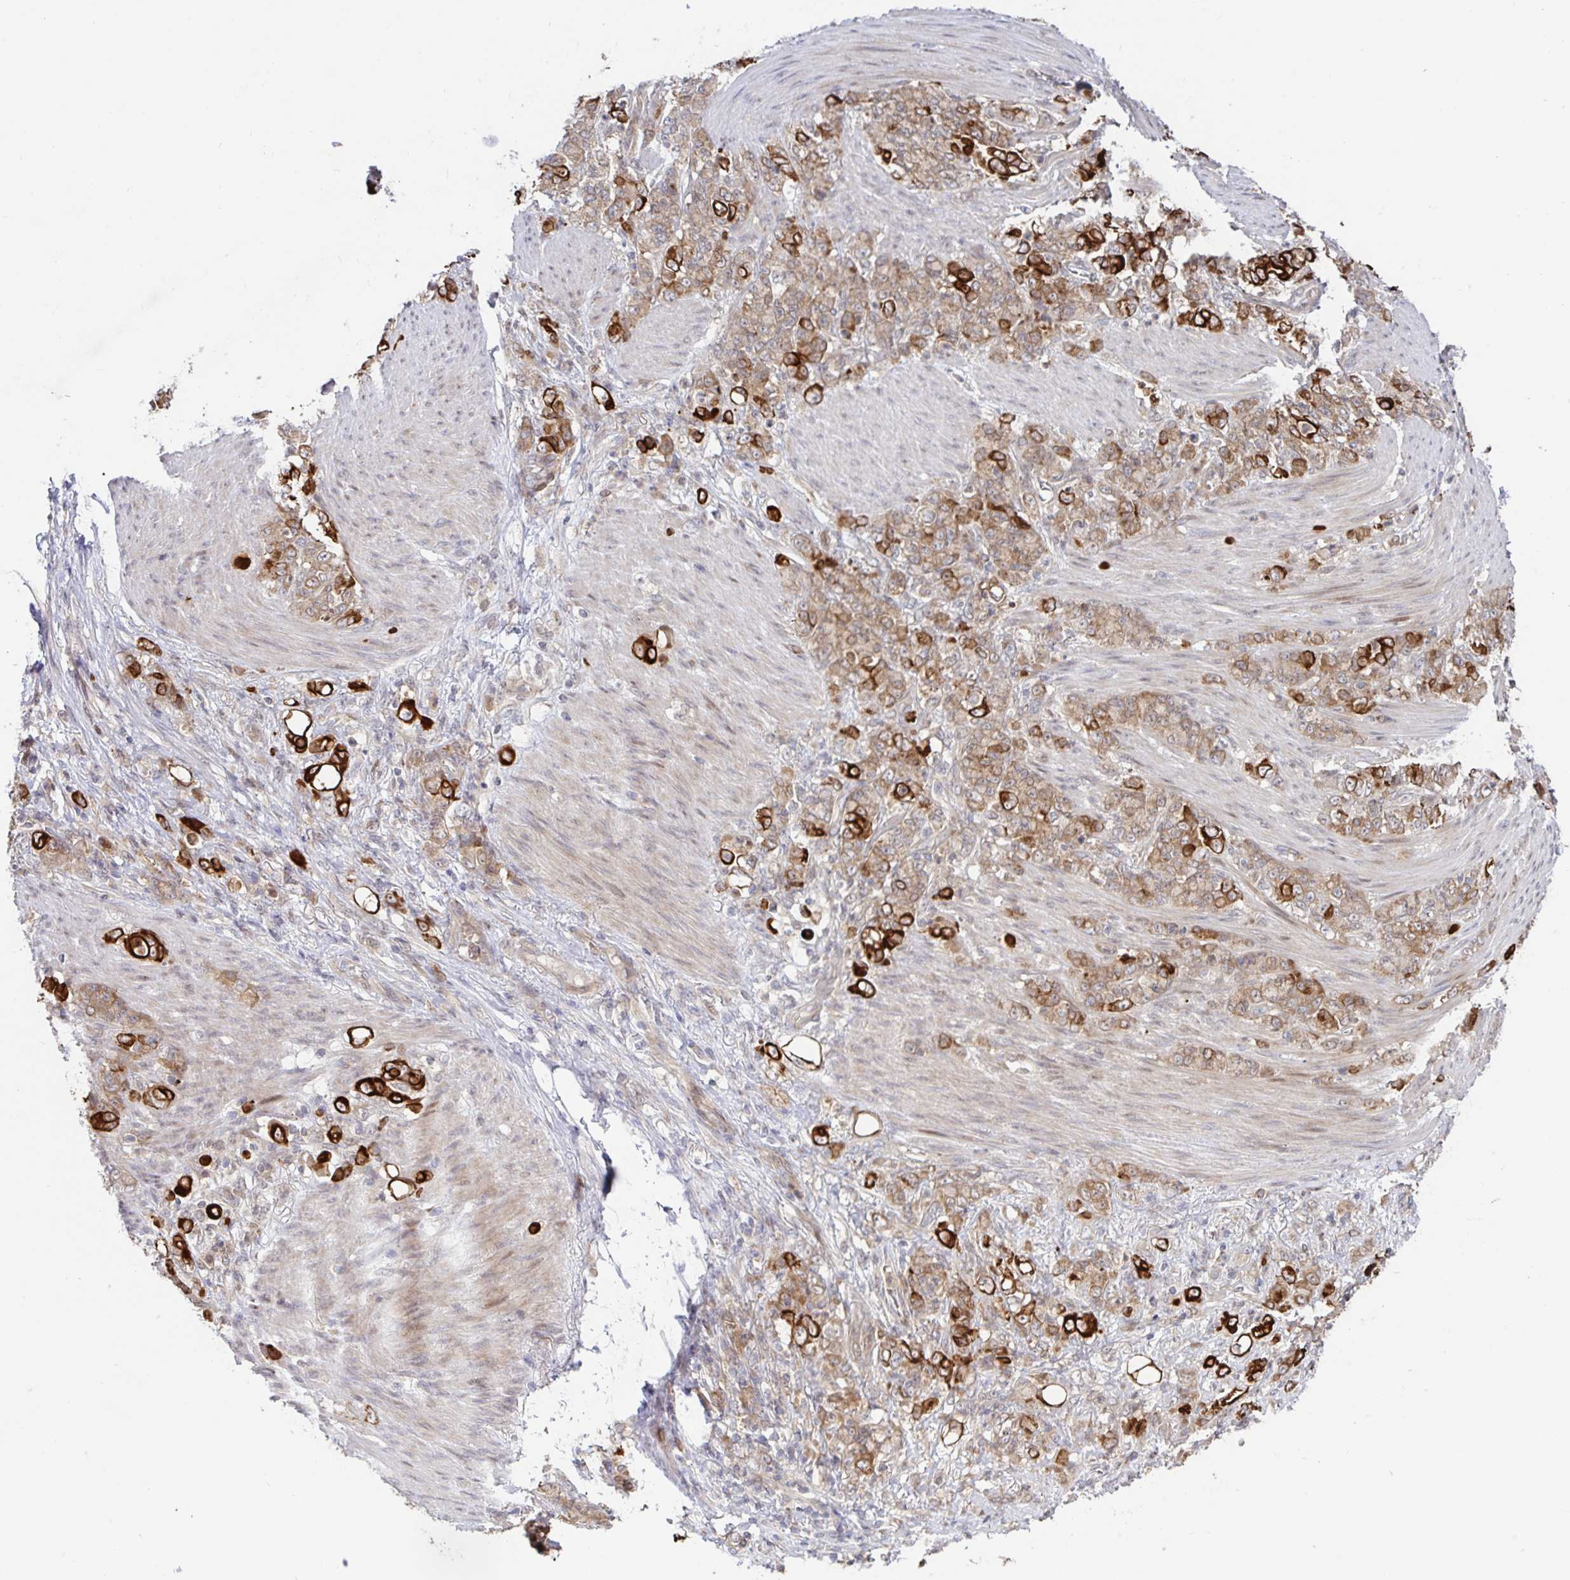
{"staining": {"intensity": "strong", "quantity": "25%-75%", "location": "cytoplasmic/membranous"}, "tissue": "stomach cancer", "cell_type": "Tumor cells", "image_type": "cancer", "snomed": [{"axis": "morphology", "description": "Adenocarcinoma, NOS"}, {"axis": "topography", "description": "Stomach"}], "caption": "Stomach cancer stained with a brown dye reveals strong cytoplasmic/membranous positive positivity in approximately 25%-75% of tumor cells.", "gene": "AACS", "patient": {"sex": "female", "age": 79}}